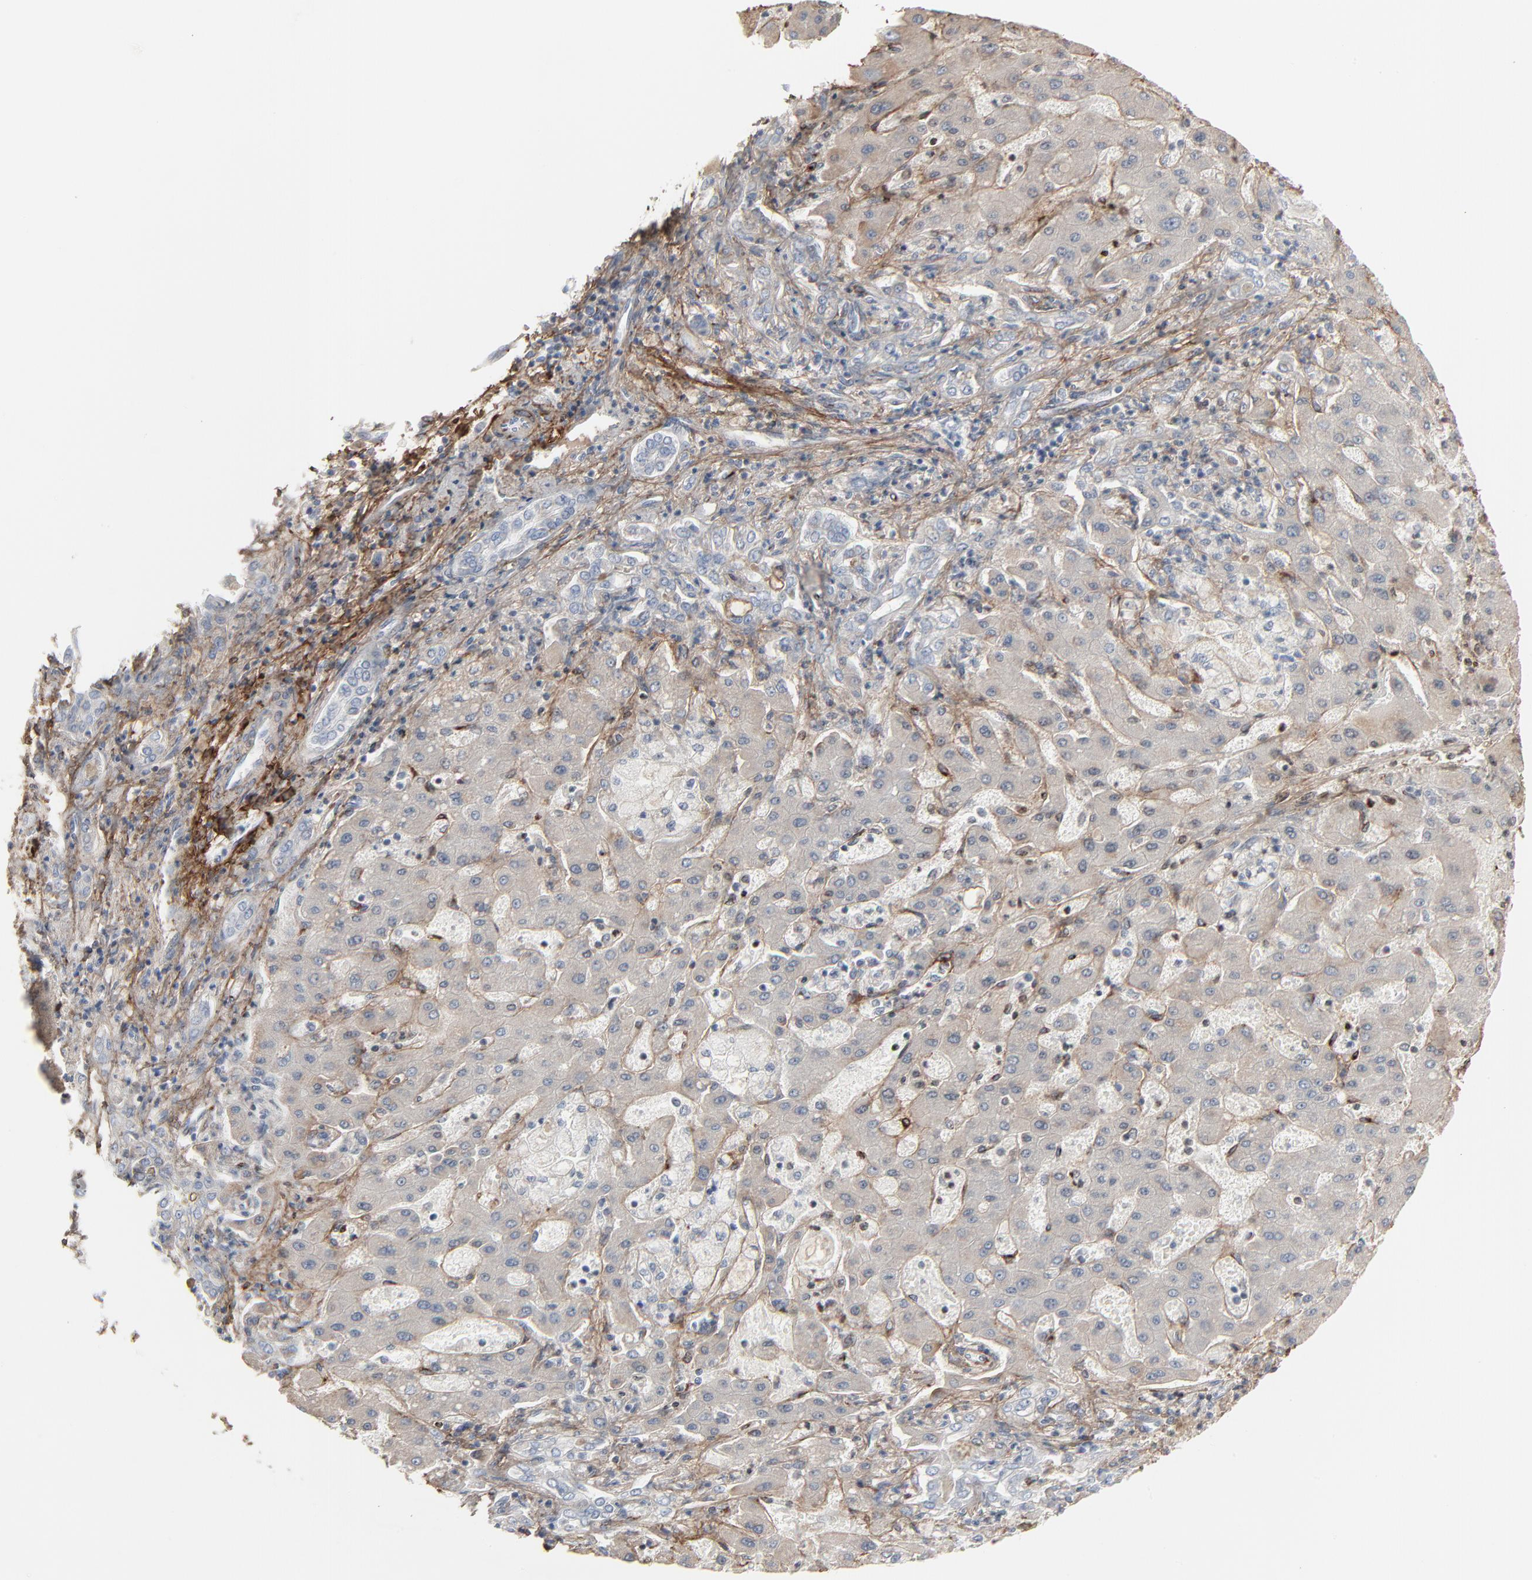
{"staining": {"intensity": "weak", "quantity": ">75%", "location": "cytoplasmic/membranous"}, "tissue": "liver cancer", "cell_type": "Tumor cells", "image_type": "cancer", "snomed": [{"axis": "morphology", "description": "Cholangiocarcinoma"}, {"axis": "topography", "description": "Liver"}], "caption": "Immunohistochemical staining of human cholangiocarcinoma (liver) exhibits low levels of weak cytoplasmic/membranous protein staining in approximately >75% of tumor cells.", "gene": "BGN", "patient": {"sex": "male", "age": 50}}